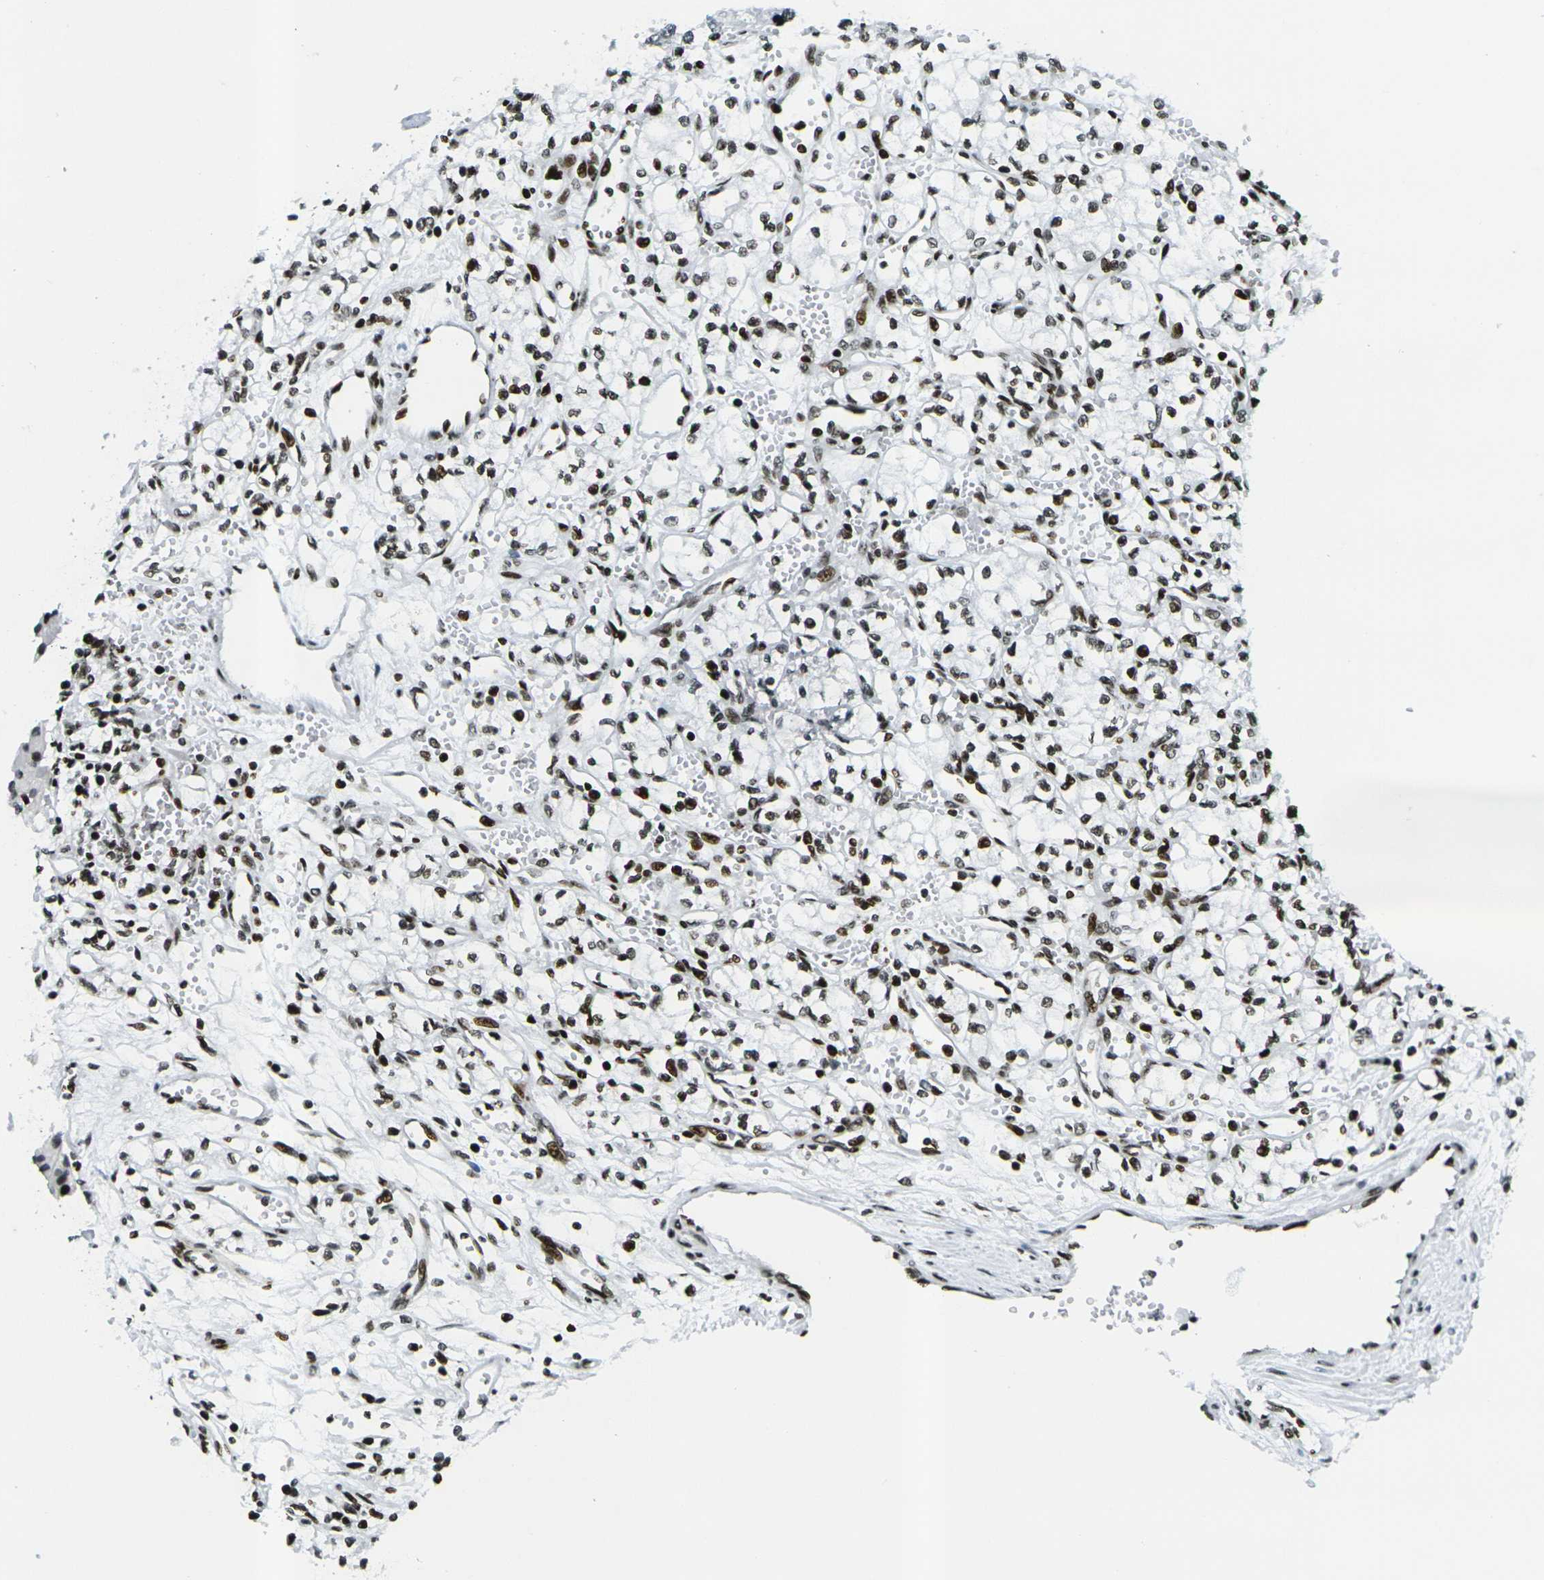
{"staining": {"intensity": "moderate", "quantity": ">75%", "location": "nuclear"}, "tissue": "renal cancer", "cell_type": "Tumor cells", "image_type": "cancer", "snomed": [{"axis": "morphology", "description": "Normal tissue, NOS"}, {"axis": "morphology", "description": "Adenocarcinoma, NOS"}, {"axis": "topography", "description": "Kidney"}], "caption": "DAB (3,3'-diaminobenzidine) immunohistochemical staining of renal cancer demonstrates moderate nuclear protein expression in approximately >75% of tumor cells.", "gene": "H3-3A", "patient": {"sex": "male", "age": 59}}